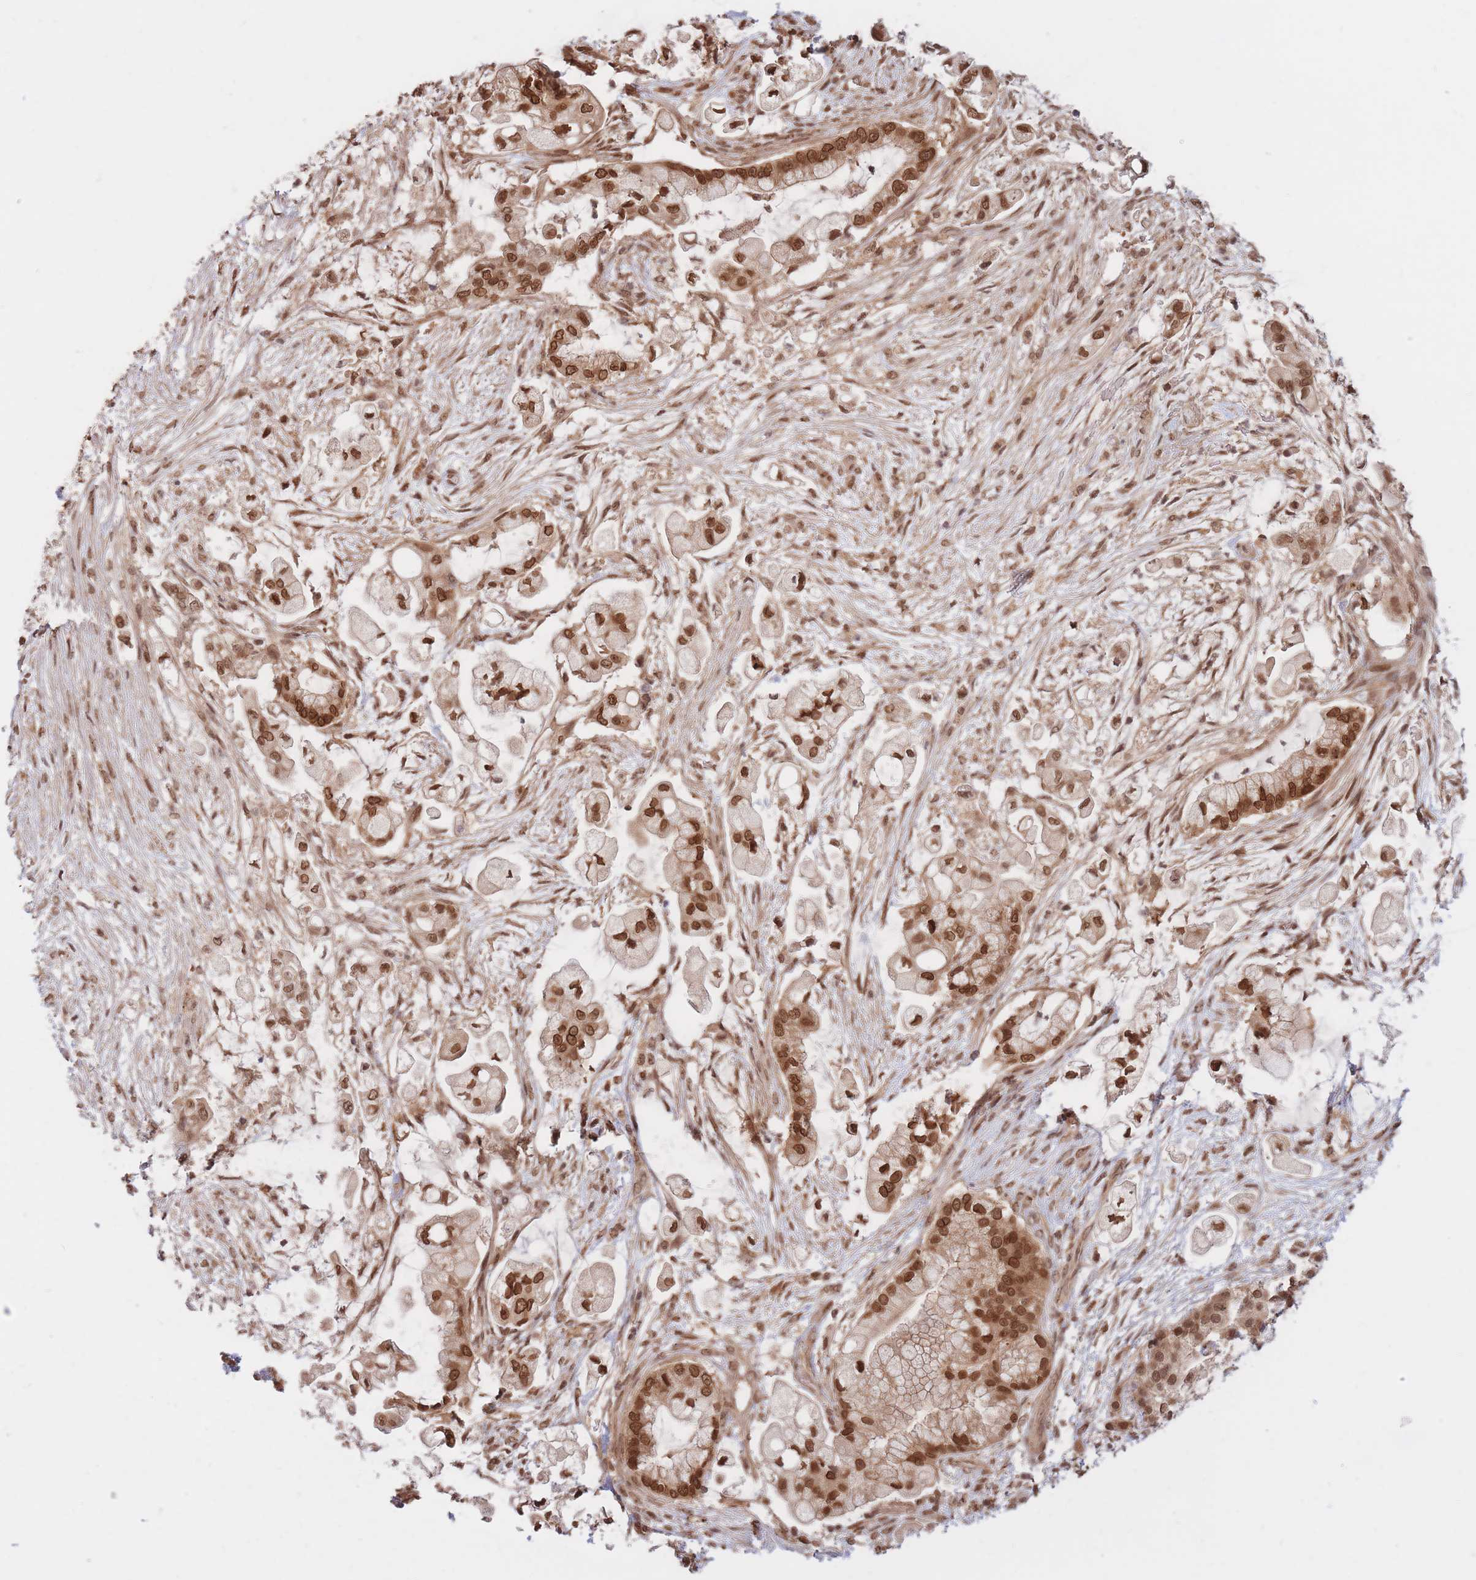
{"staining": {"intensity": "strong", "quantity": ">75%", "location": "nuclear"}, "tissue": "pancreatic cancer", "cell_type": "Tumor cells", "image_type": "cancer", "snomed": [{"axis": "morphology", "description": "Adenocarcinoma, NOS"}, {"axis": "topography", "description": "Pancreas"}], "caption": "DAB immunohistochemical staining of pancreatic cancer shows strong nuclear protein staining in approximately >75% of tumor cells.", "gene": "SRA1", "patient": {"sex": "female", "age": 69}}